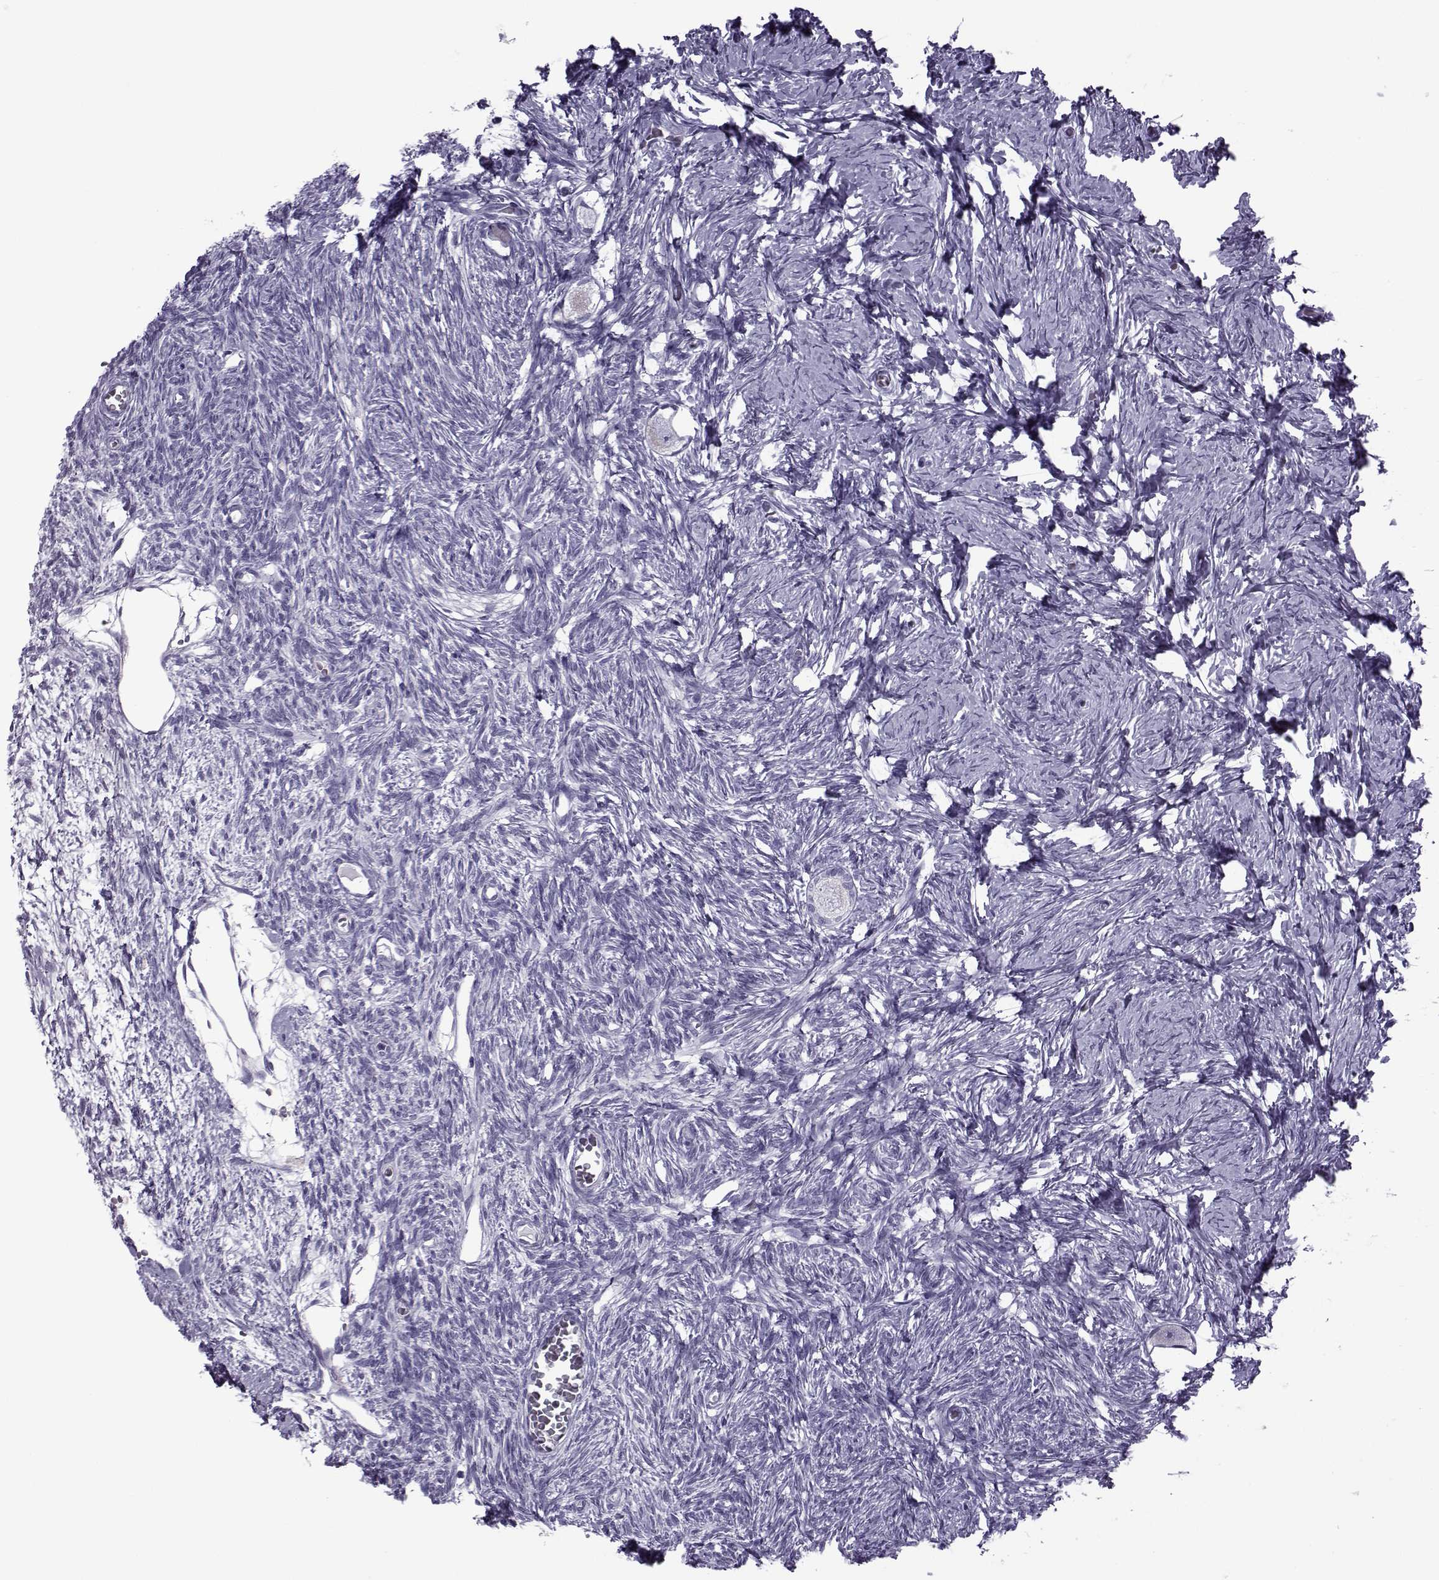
{"staining": {"intensity": "negative", "quantity": "none", "location": "none"}, "tissue": "ovary", "cell_type": "Follicle cells", "image_type": "normal", "snomed": [{"axis": "morphology", "description": "Normal tissue, NOS"}, {"axis": "topography", "description": "Ovary"}], "caption": "Protein analysis of unremarkable ovary reveals no significant expression in follicle cells. Brightfield microscopy of immunohistochemistry stained with DAB (3,3'-diaminobenzidine) (brown) and hematoxylin (blue), captured at high magnification.", "gene": "OIP5", "patient": {"sex": "female", "age": 27}}